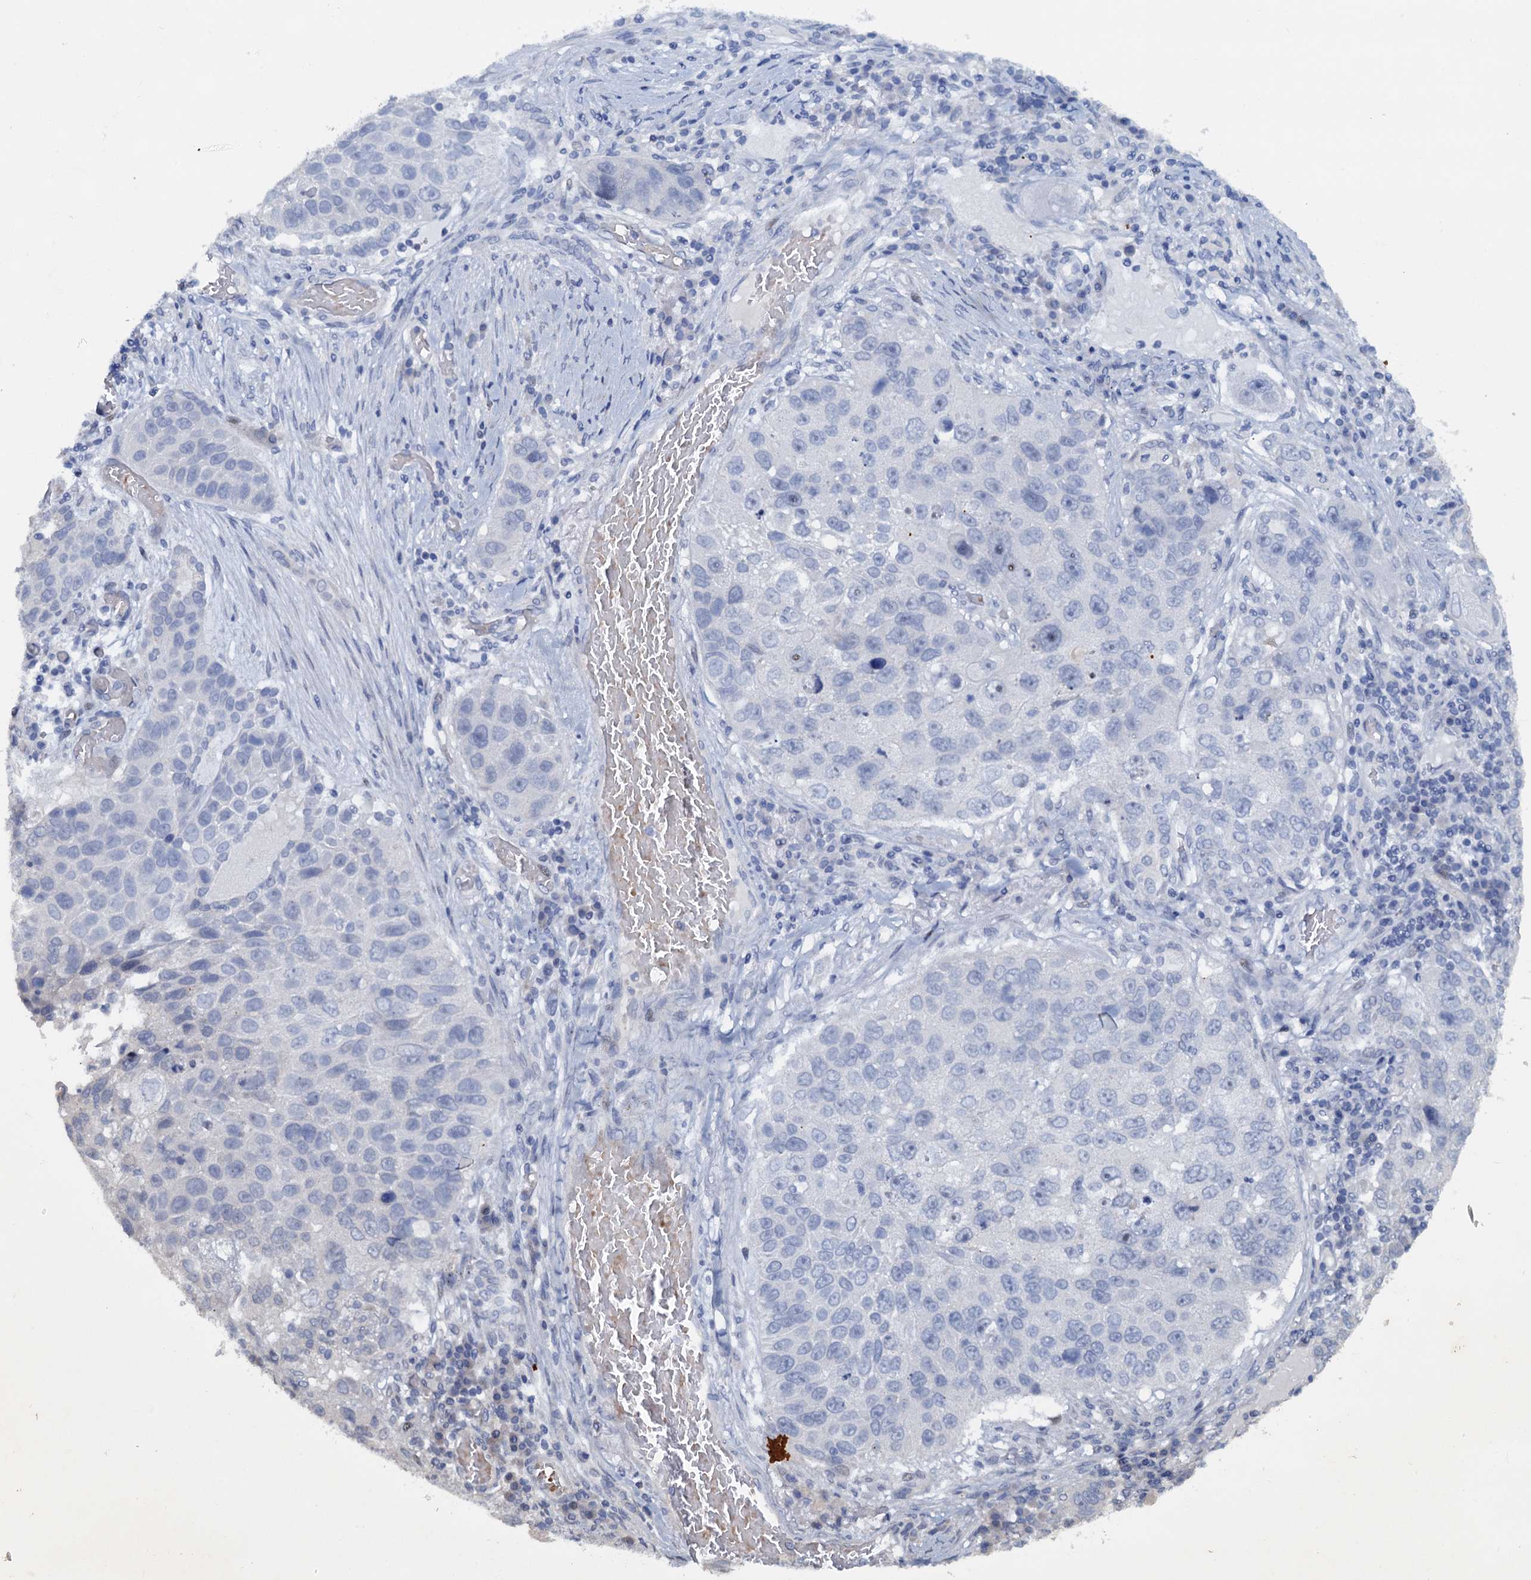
{"staining": {"intensity": "negative", "quantity": "none", "location": "none"}, "tissue": "lung cancer", "cell_type": "Tumor cells", "image_type": "cancer", "snomed": [{"axis": "morphology", "description": "Squamous cell carcinoma, NOS"}, {"axis": "topography", "description": "Lung"}], "caption": "Tumor cells show no significant protein staining in squamous cell carcinoma (lung).", "gene": "PTGES3", "patient": {"sex": "male", "age": 61}}